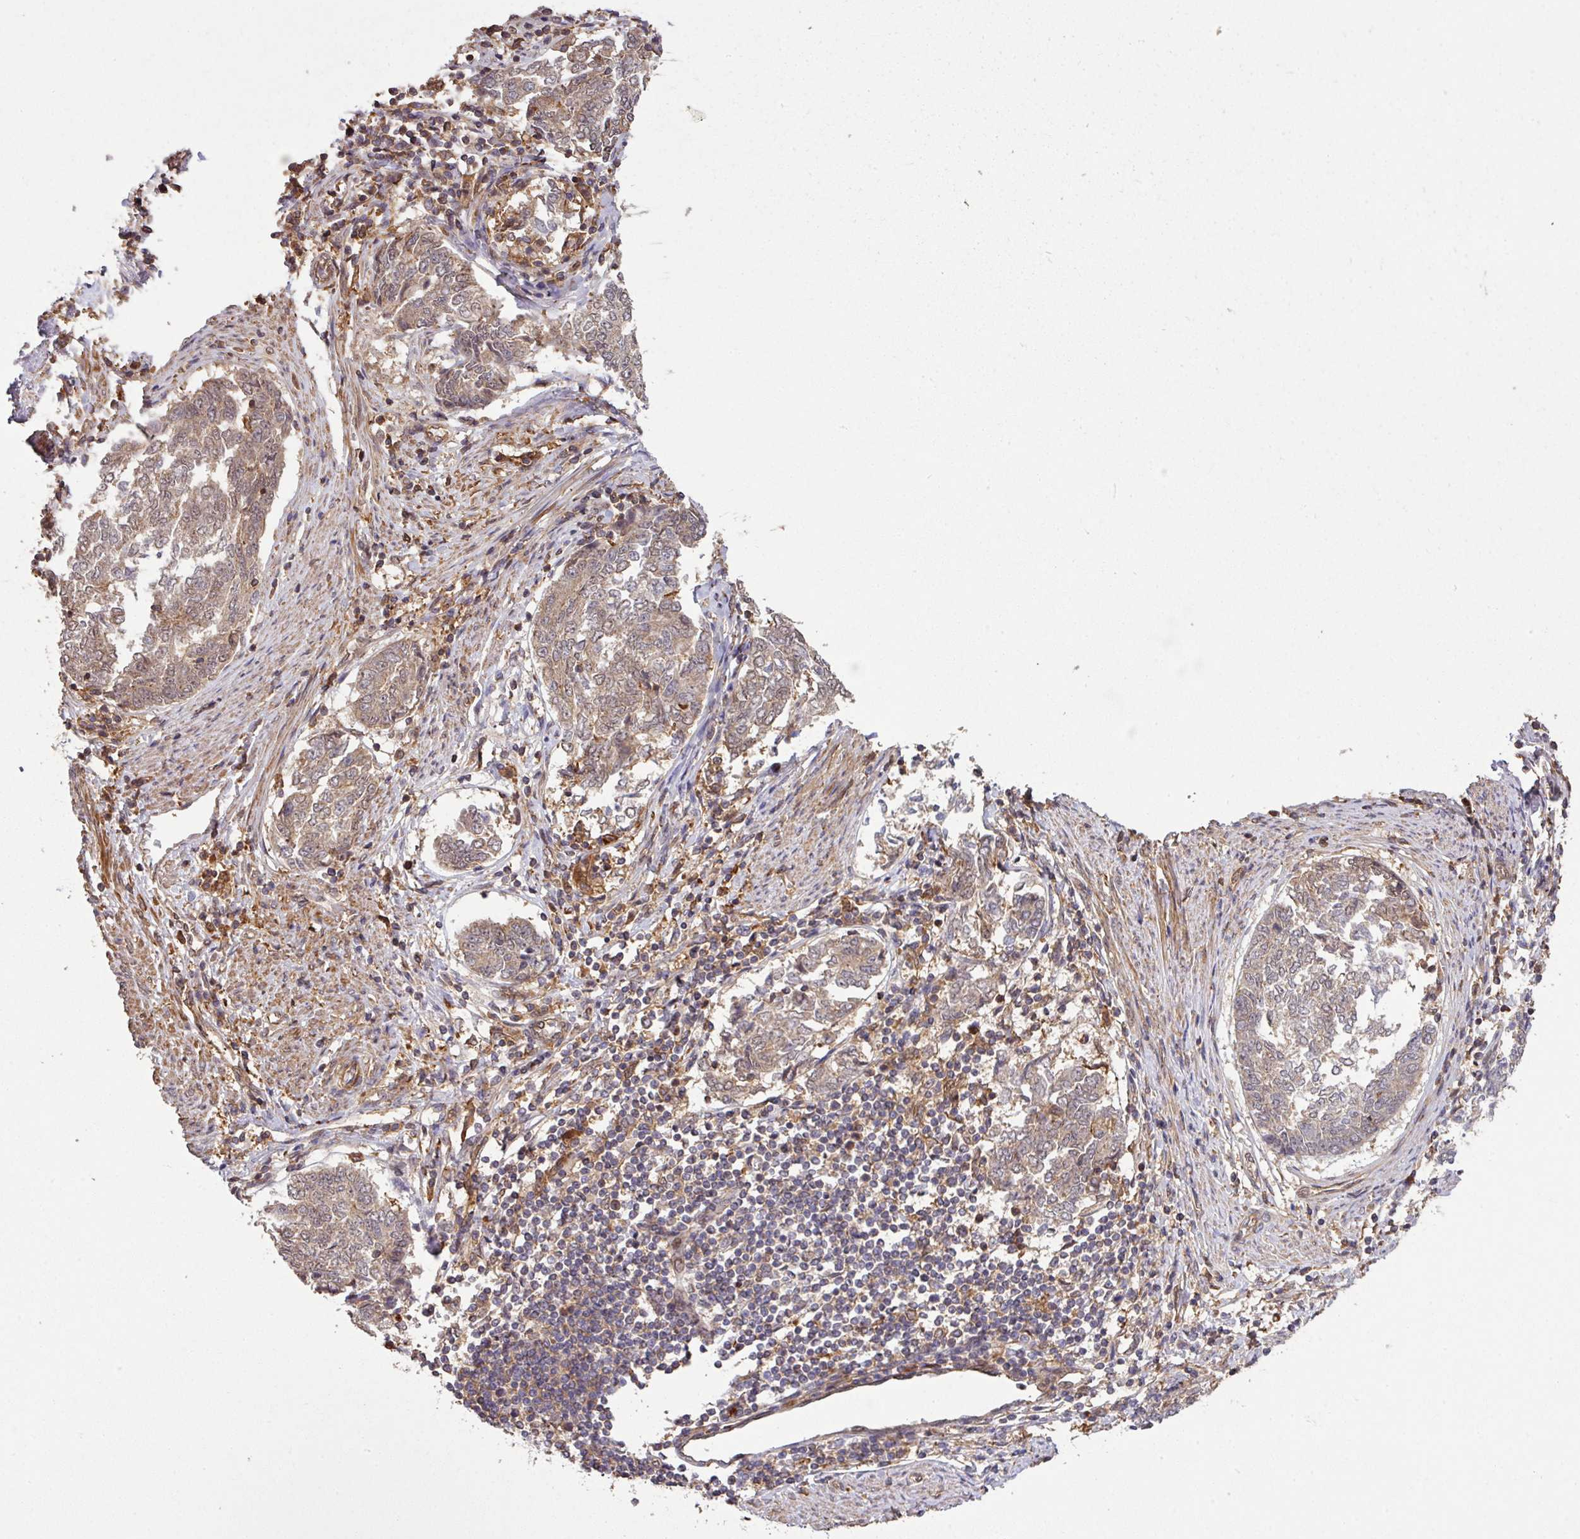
{"staining": {"intensity": "weak", "quantity": ">75%", "location": "cytoplasmic/membranous,nuclear"}, "tissue": "endometrial cancer", "cell_type": "Tumor cells", "image_type": "cancer", "snomed": [{"axis": "morphology", "description": "Adenocarcinoma, NOS"}, {"axis": "topography", "description": "Endometrium"}], "caption": "Immunohistochemistry of human endometrial cancer reveals low levels of weak cytoplasmic/membranous and nuclear expression in approximately >75% of tumor cells.", "gene": "ARPIN", "patient": {"sex": "female", "age": 80}}